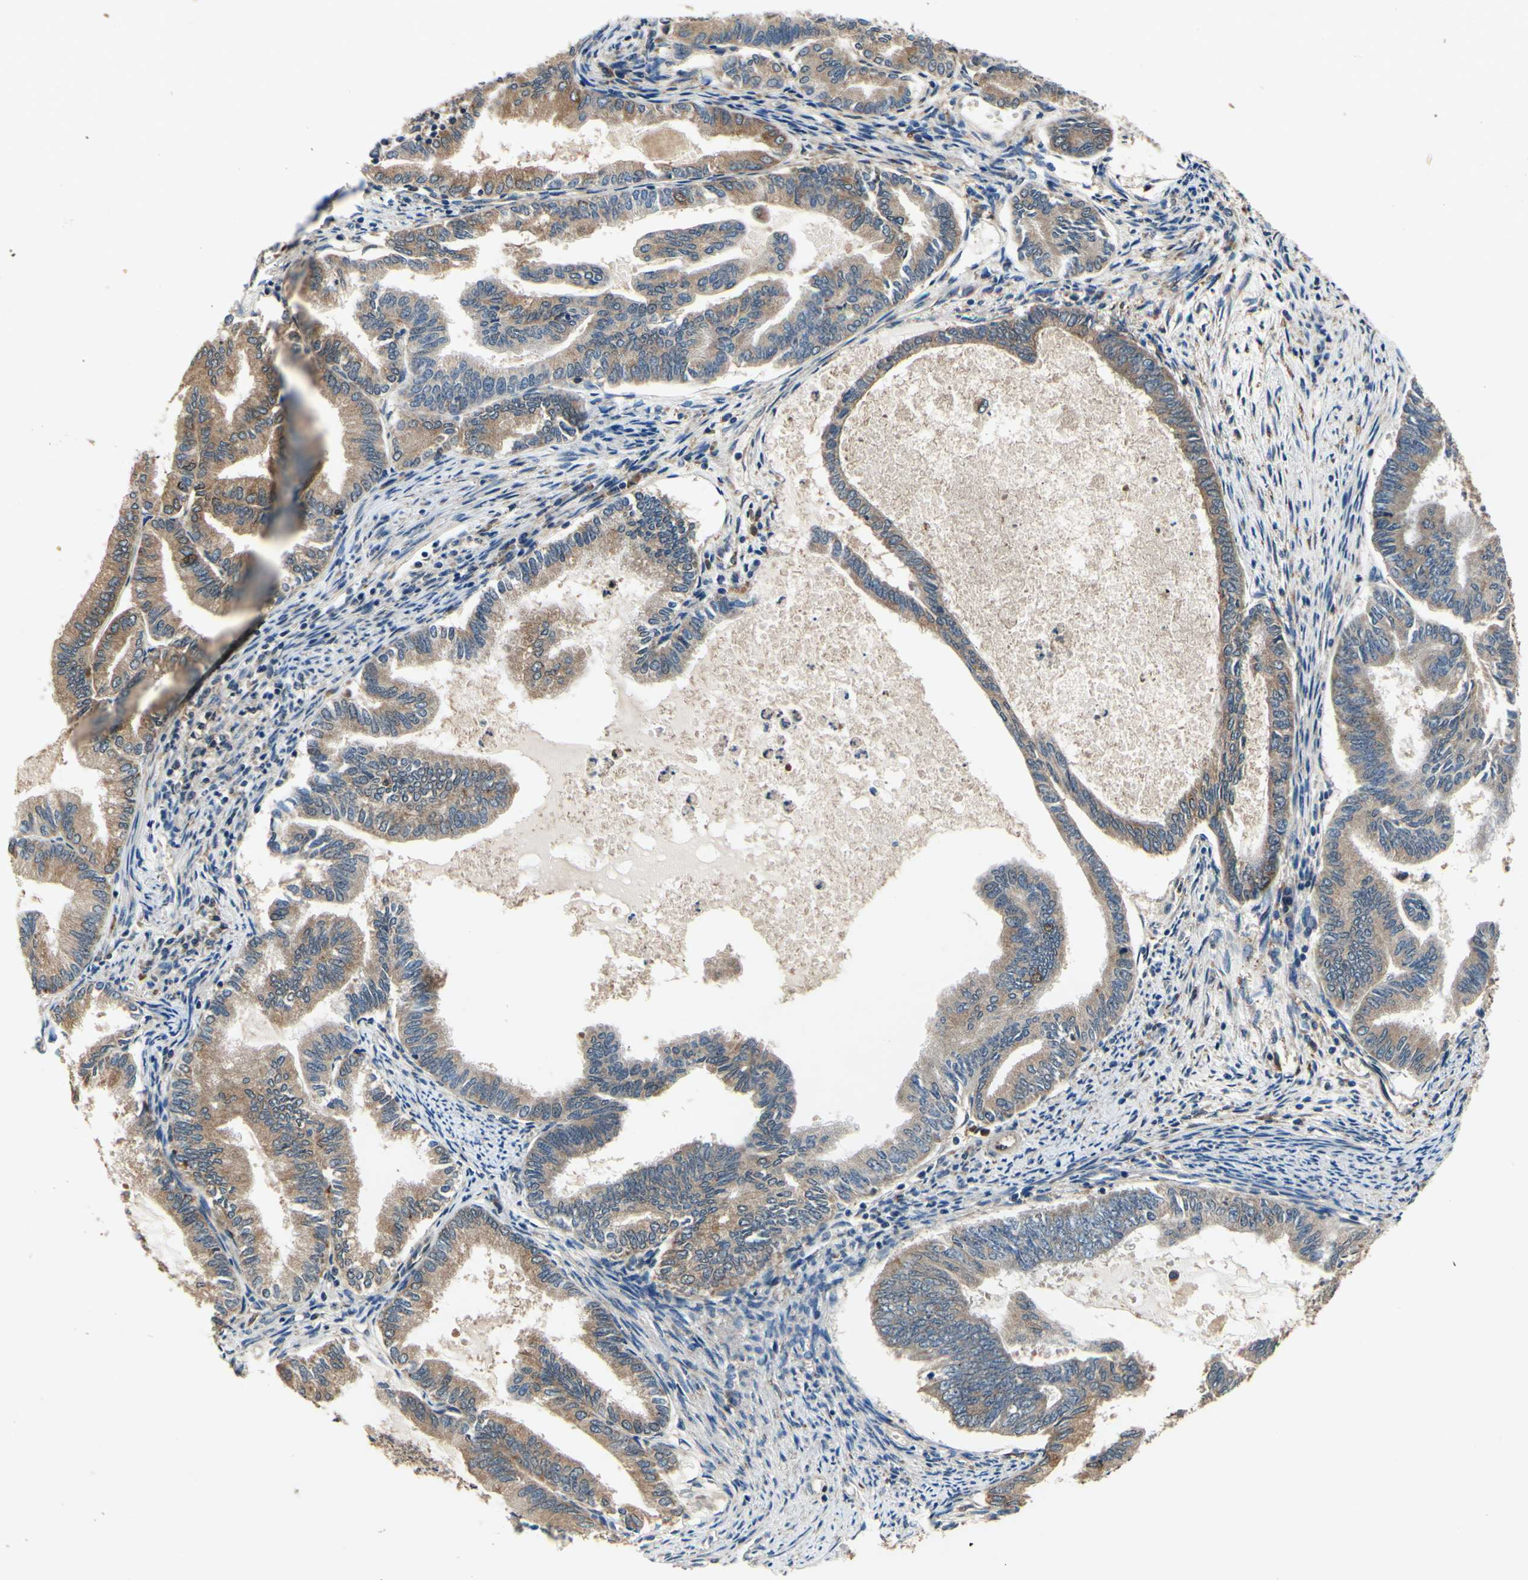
{"staining": {"intensity": "moderate", "quantity": "25%-75%", "location": "cytoplasmic/membranous"}, "tissue": "endometrial cancer", "cell_type": "Tumor cells", "image_type": "cancer", "snomed": [{"axis": "morphology", "description": "Adenocarcinoma, NOS"}, {"axis": "topography", "description": "Endometrium"}], "caption": "Moderate cytoplasmic/membranous staining for a protein is appreciated in about 25%-75% of tumor cells of endometrial cancer (adenocarcinoma) using immunohistochemistry.", "gene": "PLA2G4A", "patient": {"sex": "female", "age": 86}}